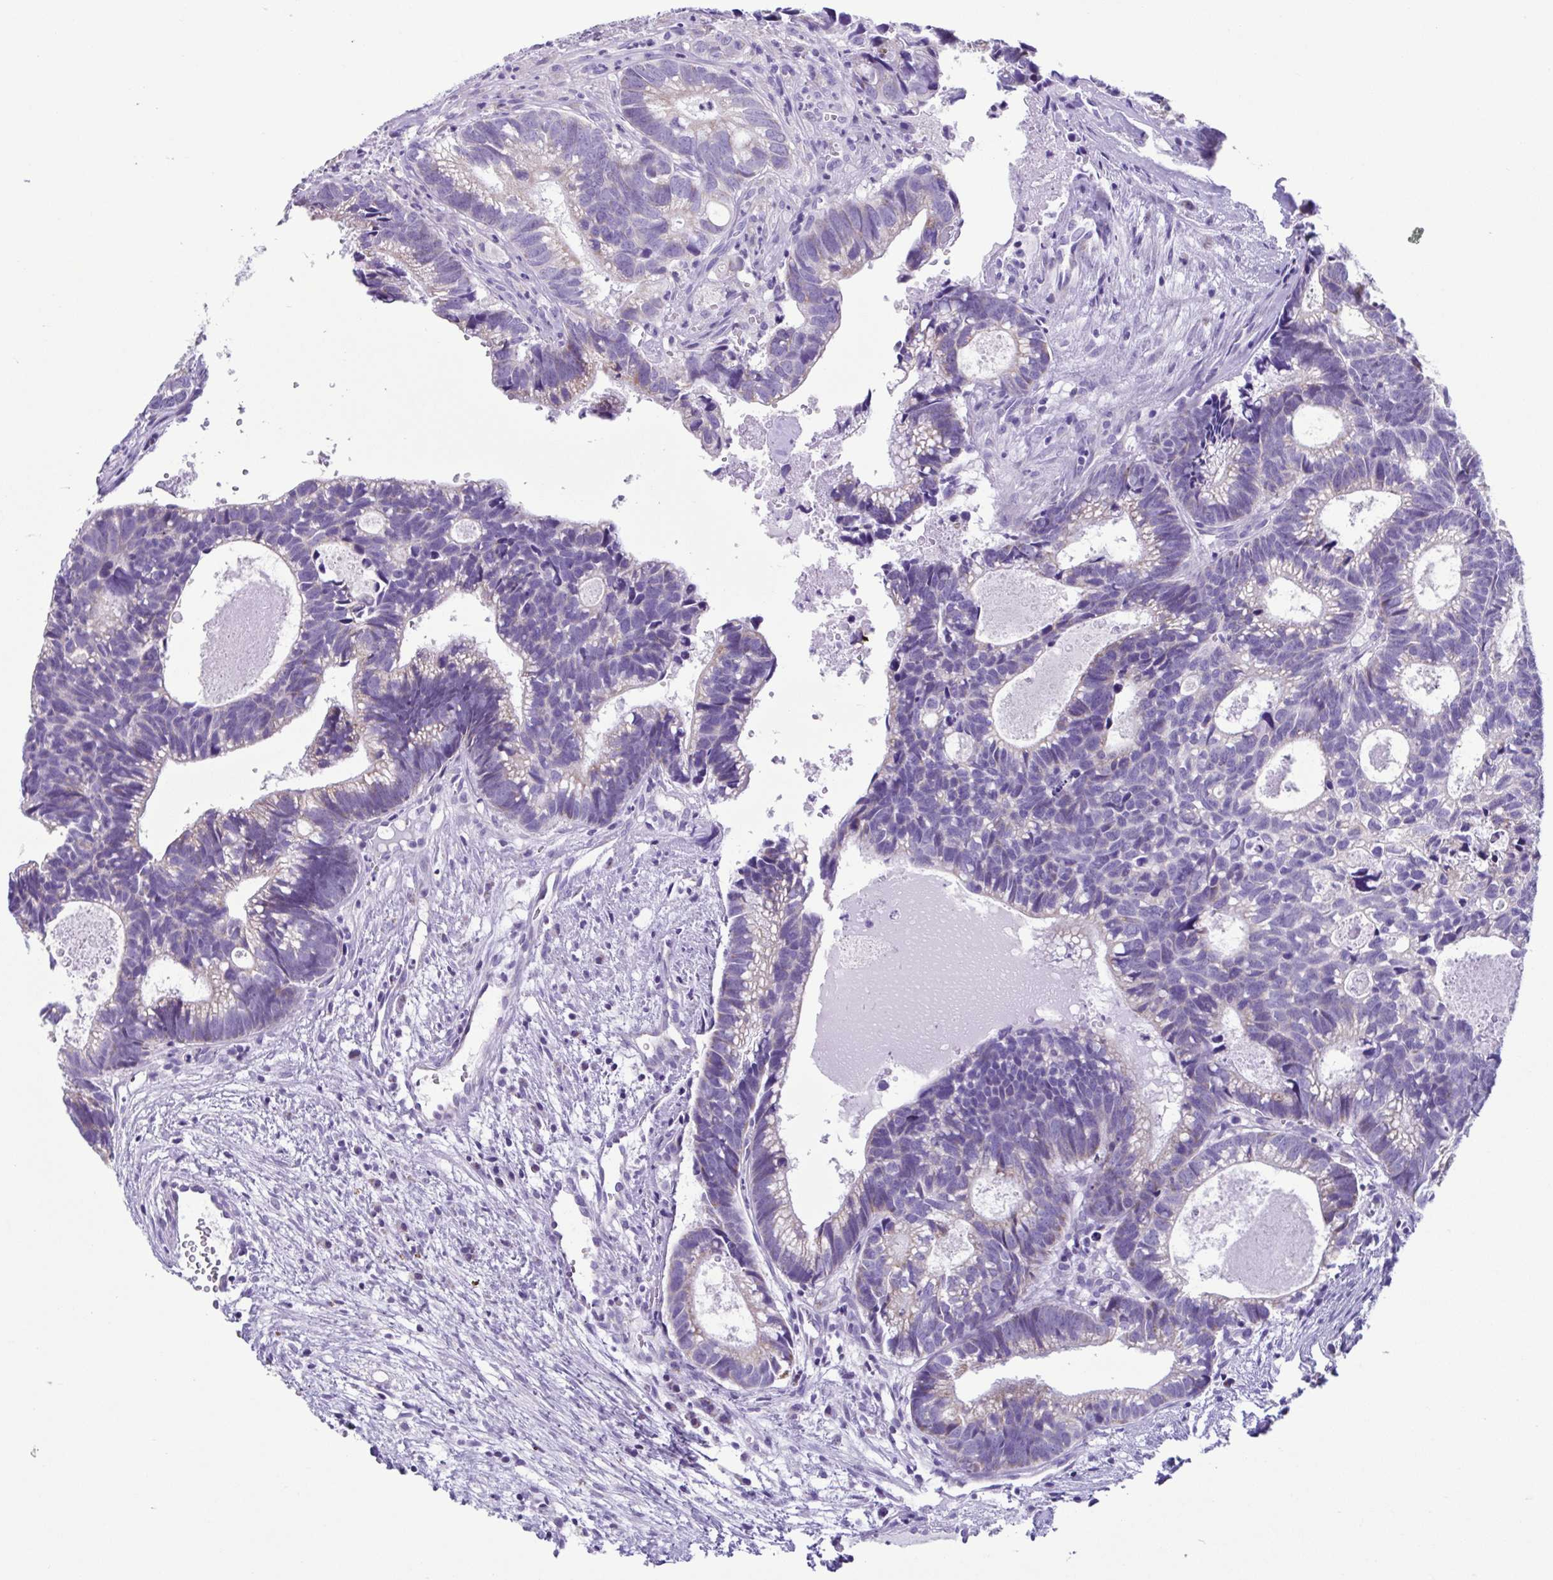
{"staining": {"intensity": "weak", "quantity": "<25%", "location": "cytoplasmic/membranous"}, "tissue": "head and neck cancer", "cell_type": "Tumor cells", "image_type": "cancer", "snomed": [{"axis": "morphology", "description": "Adenocarcinoma, NOS"}, {"axis": "topography", "description": "Head-Neck"}], "caption": "DAB (3,3'-diaminobenzidine) immunohistochemical staining of head and neck cancer reveals no significant staining in tumor cells. (DAB (3,3'-diaminobenzidine) immunohistochemistry (IHC) visualized using brightfield microscopy, high magnification).", "gene": "ACTRT3", "patient": {"sex": "male", "age": 62}}